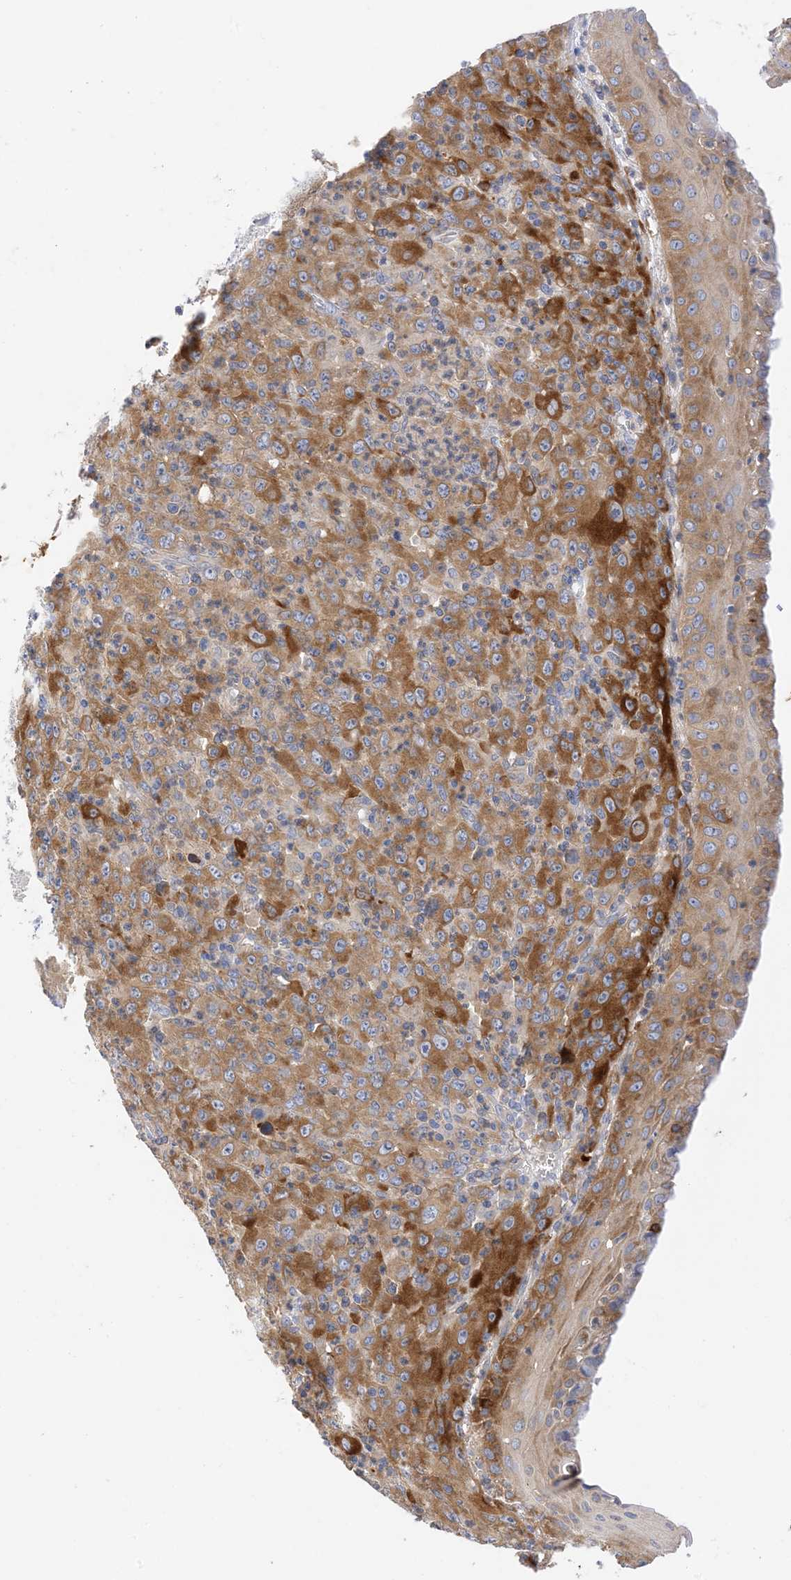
{"staining": {"intensity": "moderate", "quantity": ">75%", "location": "cytoplasmic/membranous"}, "tissue": "melanoma", "cell_type": "Tumor cells", "image_type": "cancer", "snomed": [{"axis": "morphology", "description": "Malignant melanoma, Metastatic site"}, {"axis": "topography", "description": "Skin"}], "caption": "Approximately >75% of tumor cells in melanoma display moderate cytoplasmic/membranous protein staining as visualized by brown immunohistochemical staining.", "gene": "ARV1", "patient": {"sex": "female", "age": 56}}